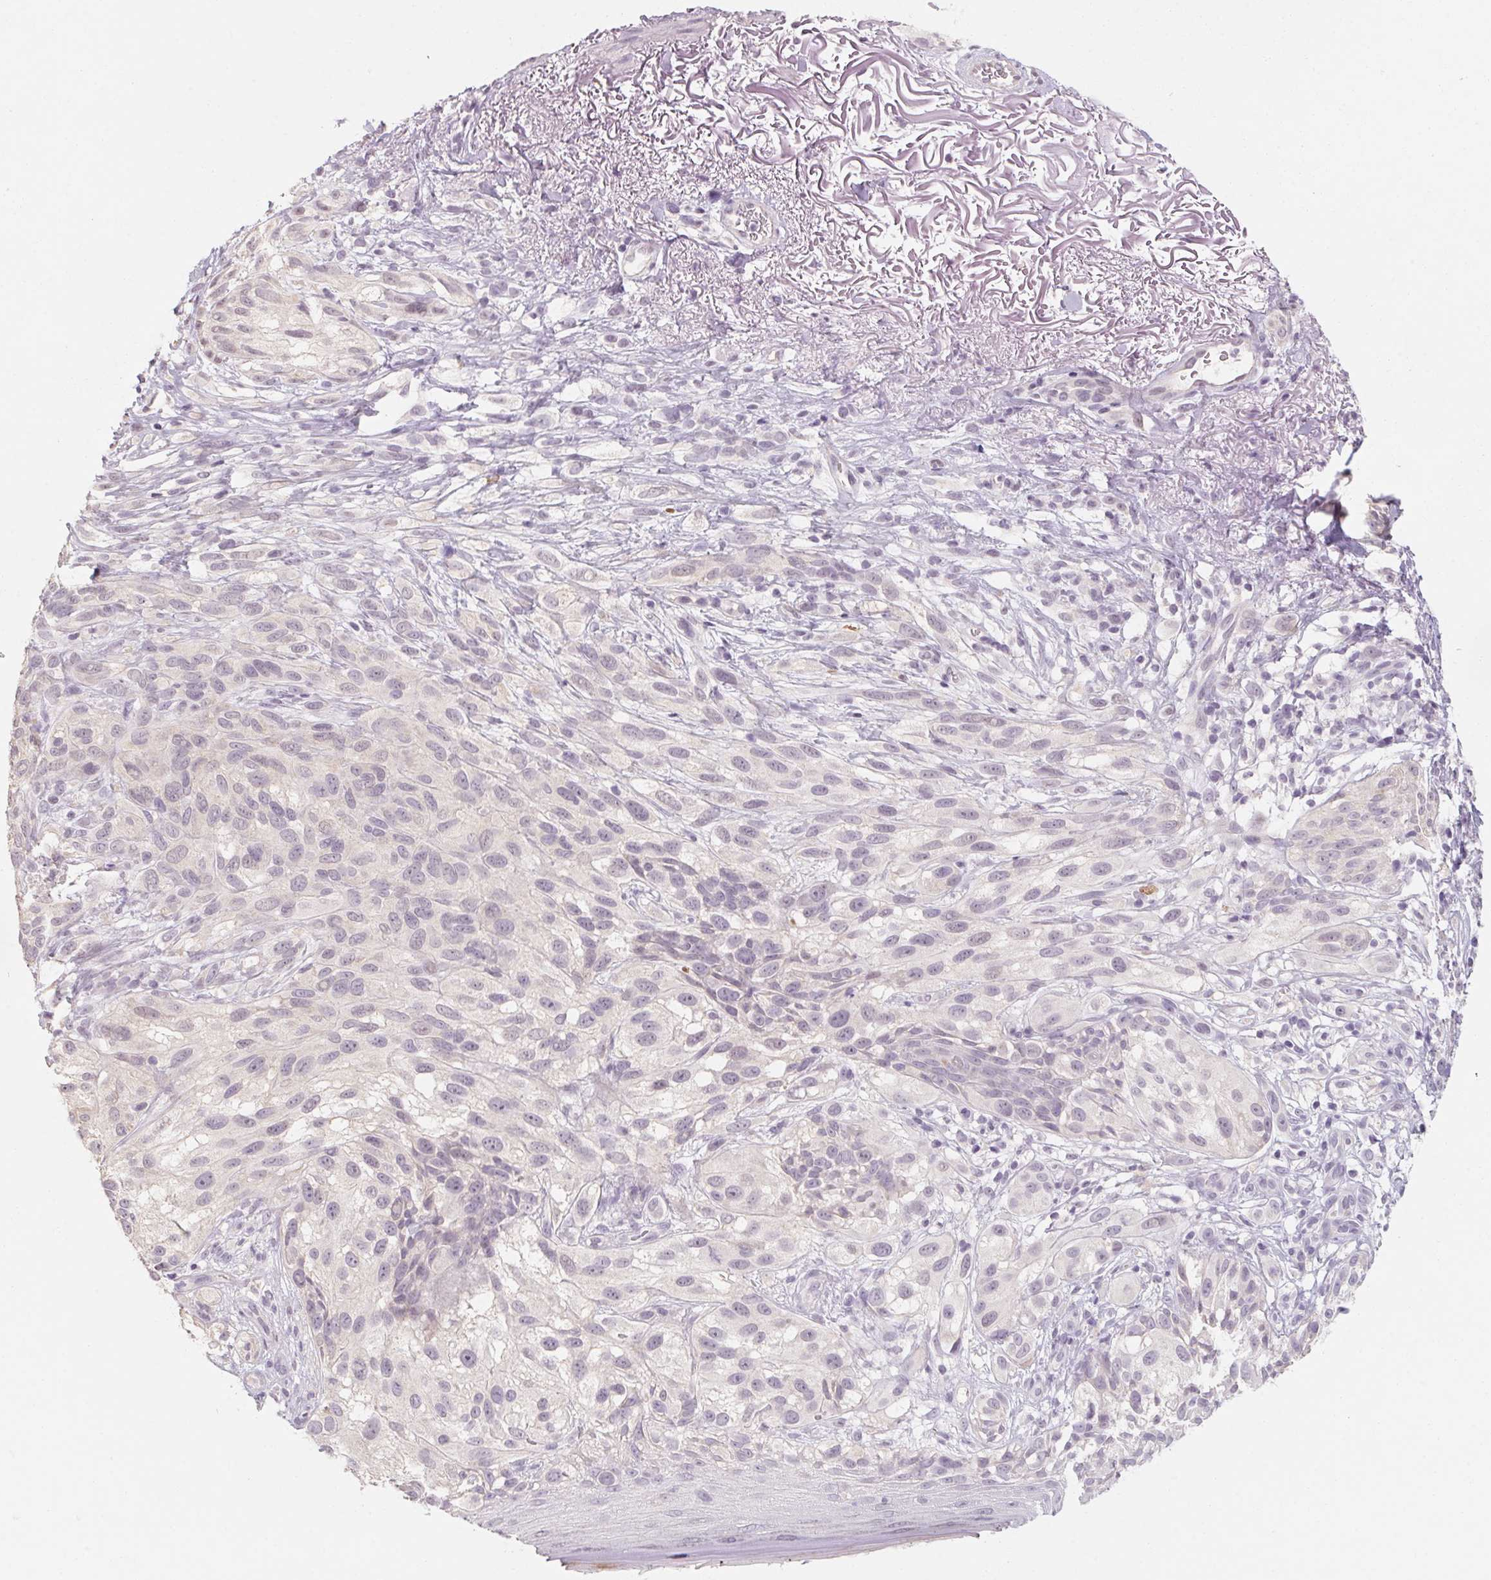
{"staining": {"intensity": "negative", "quantity": "none", "location": "none"}, "tissue": "melanoma", "cell_type": "Tumor cells", "image_type": "cancer", "snomed": [{"axis": "morphology", "description": "Malignant melanoma, NOS"}, {"axis": "topography", "description": "Skin"}], "caption": "This histopathology image is of malignant melanoma stained with immunohistochemistry (IHC) to label a protein in brown with the nuclei are counter-stained blue. There is no positivity in tumor cells.", "gene": "CAPZA3", "patient": {"sex": "female", "age": 86}}